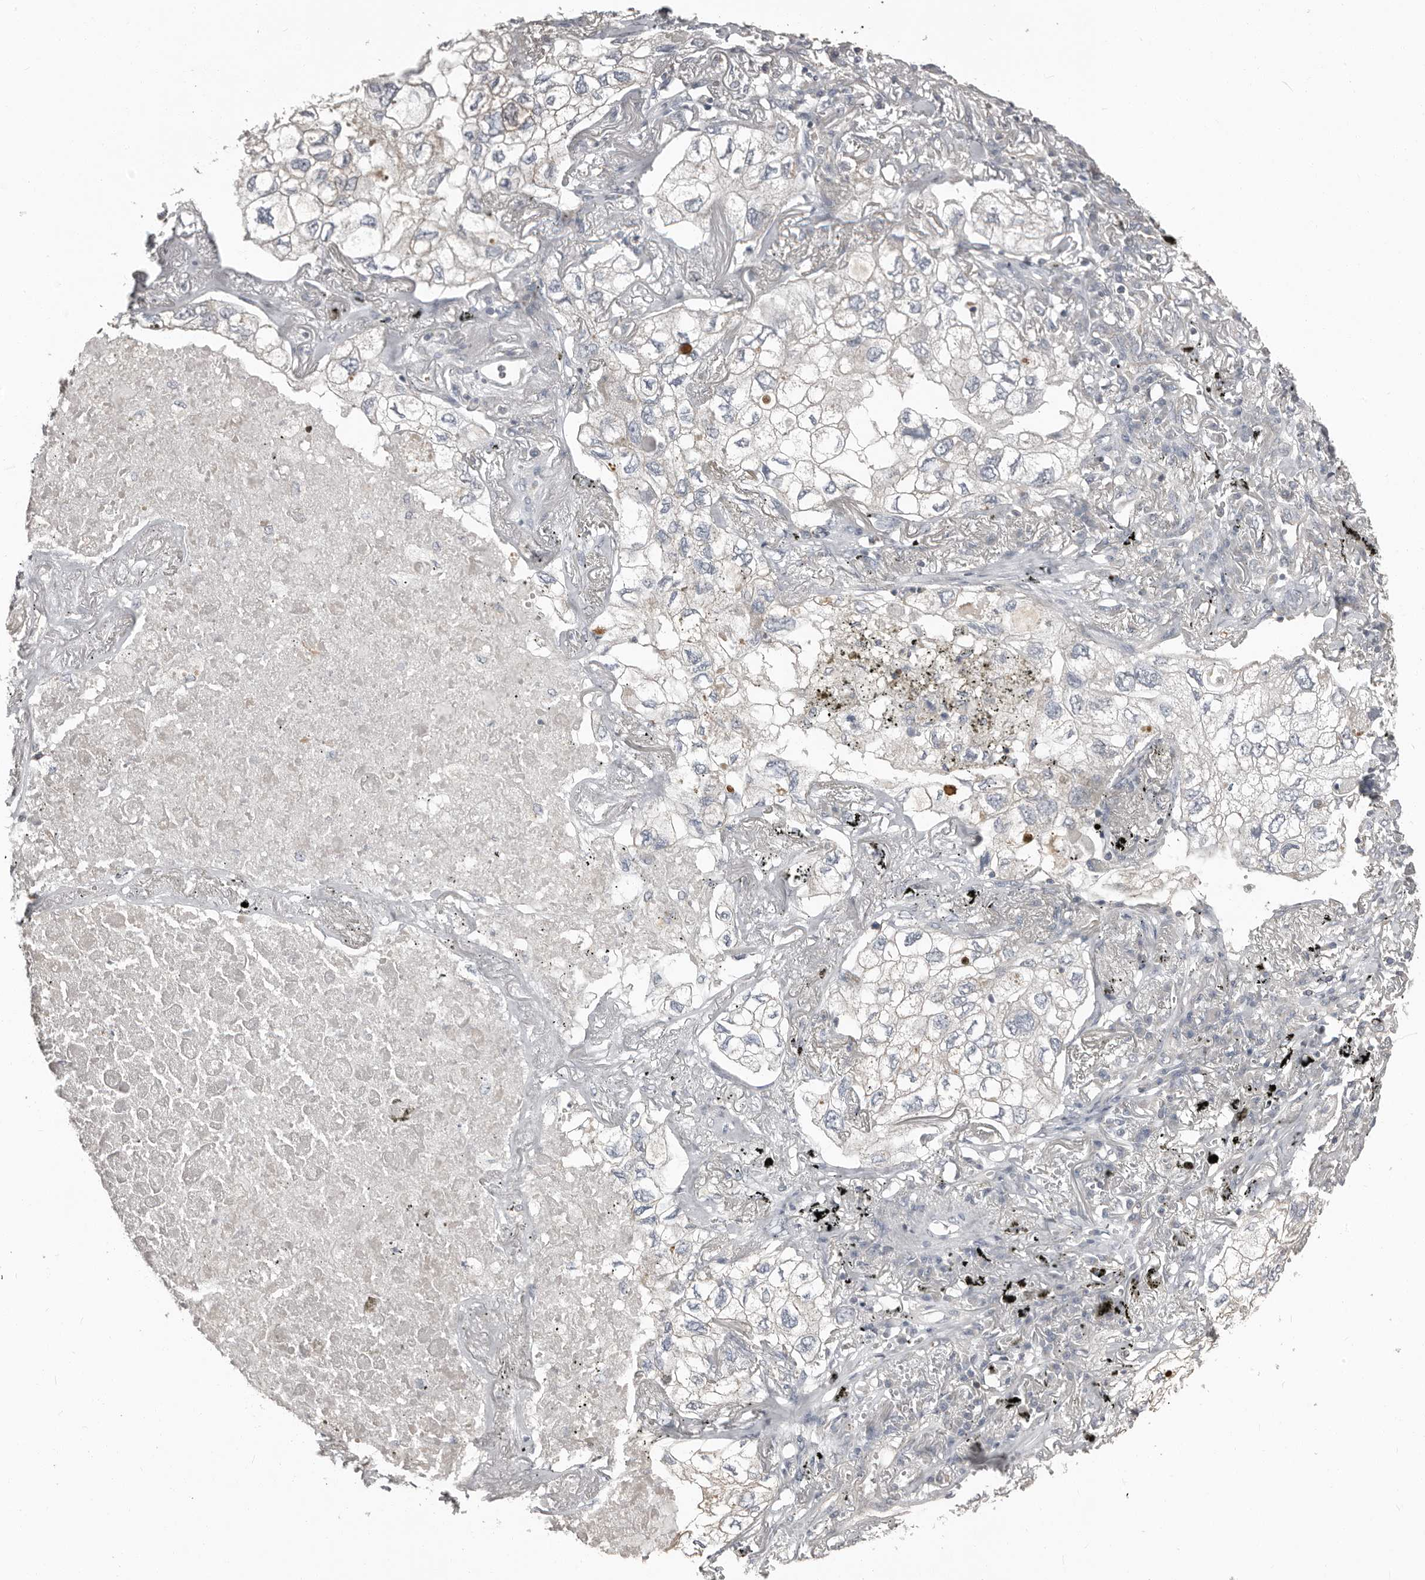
{"staining": {"intensity": "negative", "quantity": "none", "location": "none"}, "tissue": "lung cancer", "cell_type": "Tumor cells", "image_type": "cancer", "snomed": [{"axis": "morphology", "description": "Adenocarcinoma, NOS"}, {"axis": "topography", "description": "Lung"}], "caption": "Protein analysis of lung cancer (adenocarcinoma) reveals no significant expression in tumor cells.", "gene": "CA6", "patient": {"sex": "male", "age": 65}}